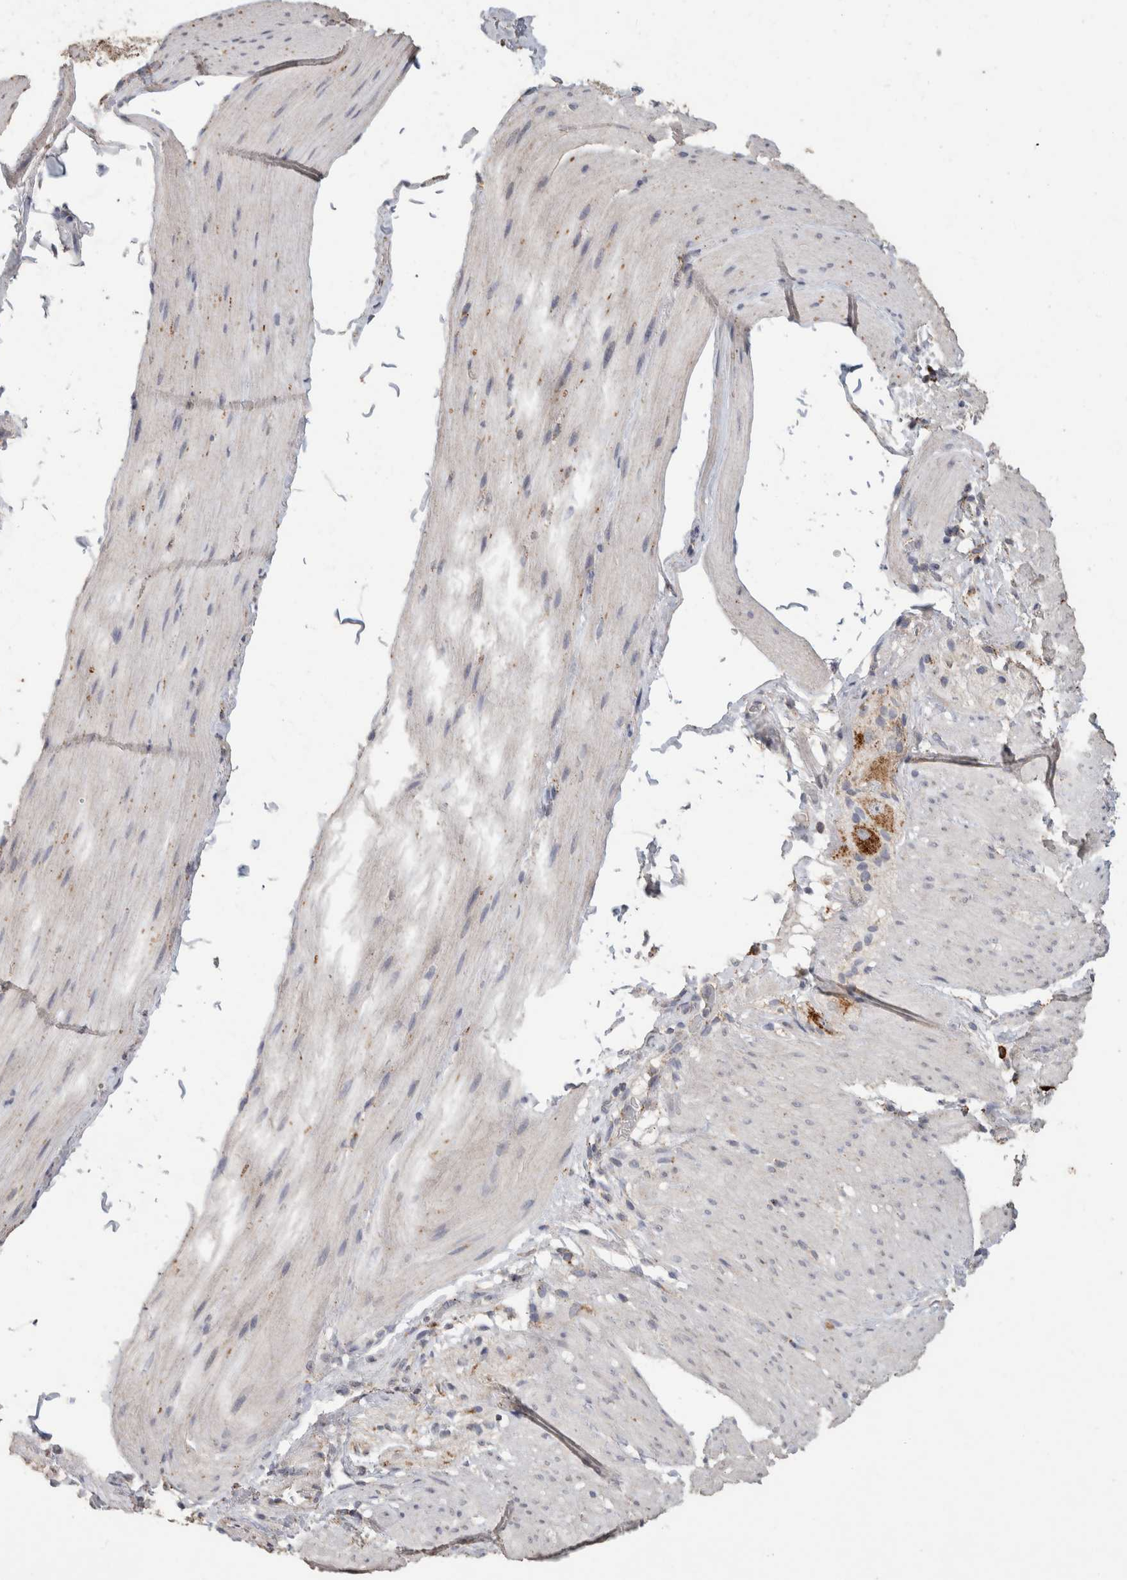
{"staining": {"intensity": "negative", "quantity": "none", "location": "none"}, "tissue": "smooth muscle", "cell_type": "Smooth muscle cells", "image_type": "normal", "snomed": [{"axis": "morphology", "description": "Normal tissue, NOS"}, {"axis": "topography", "description": "Smooth muscle"}, {"axis": "topography", "description": "Small intestine"}], "caption": "An image of human smooth muscle is negative for staining in smooth muscle cells. (DAB (3,3'-diaminobenzidine) immunohistochemistry (IHC) with hematoxylin counter stain).", "gene": "ARSA", "patient": {"sex": "female", "age": 84}}